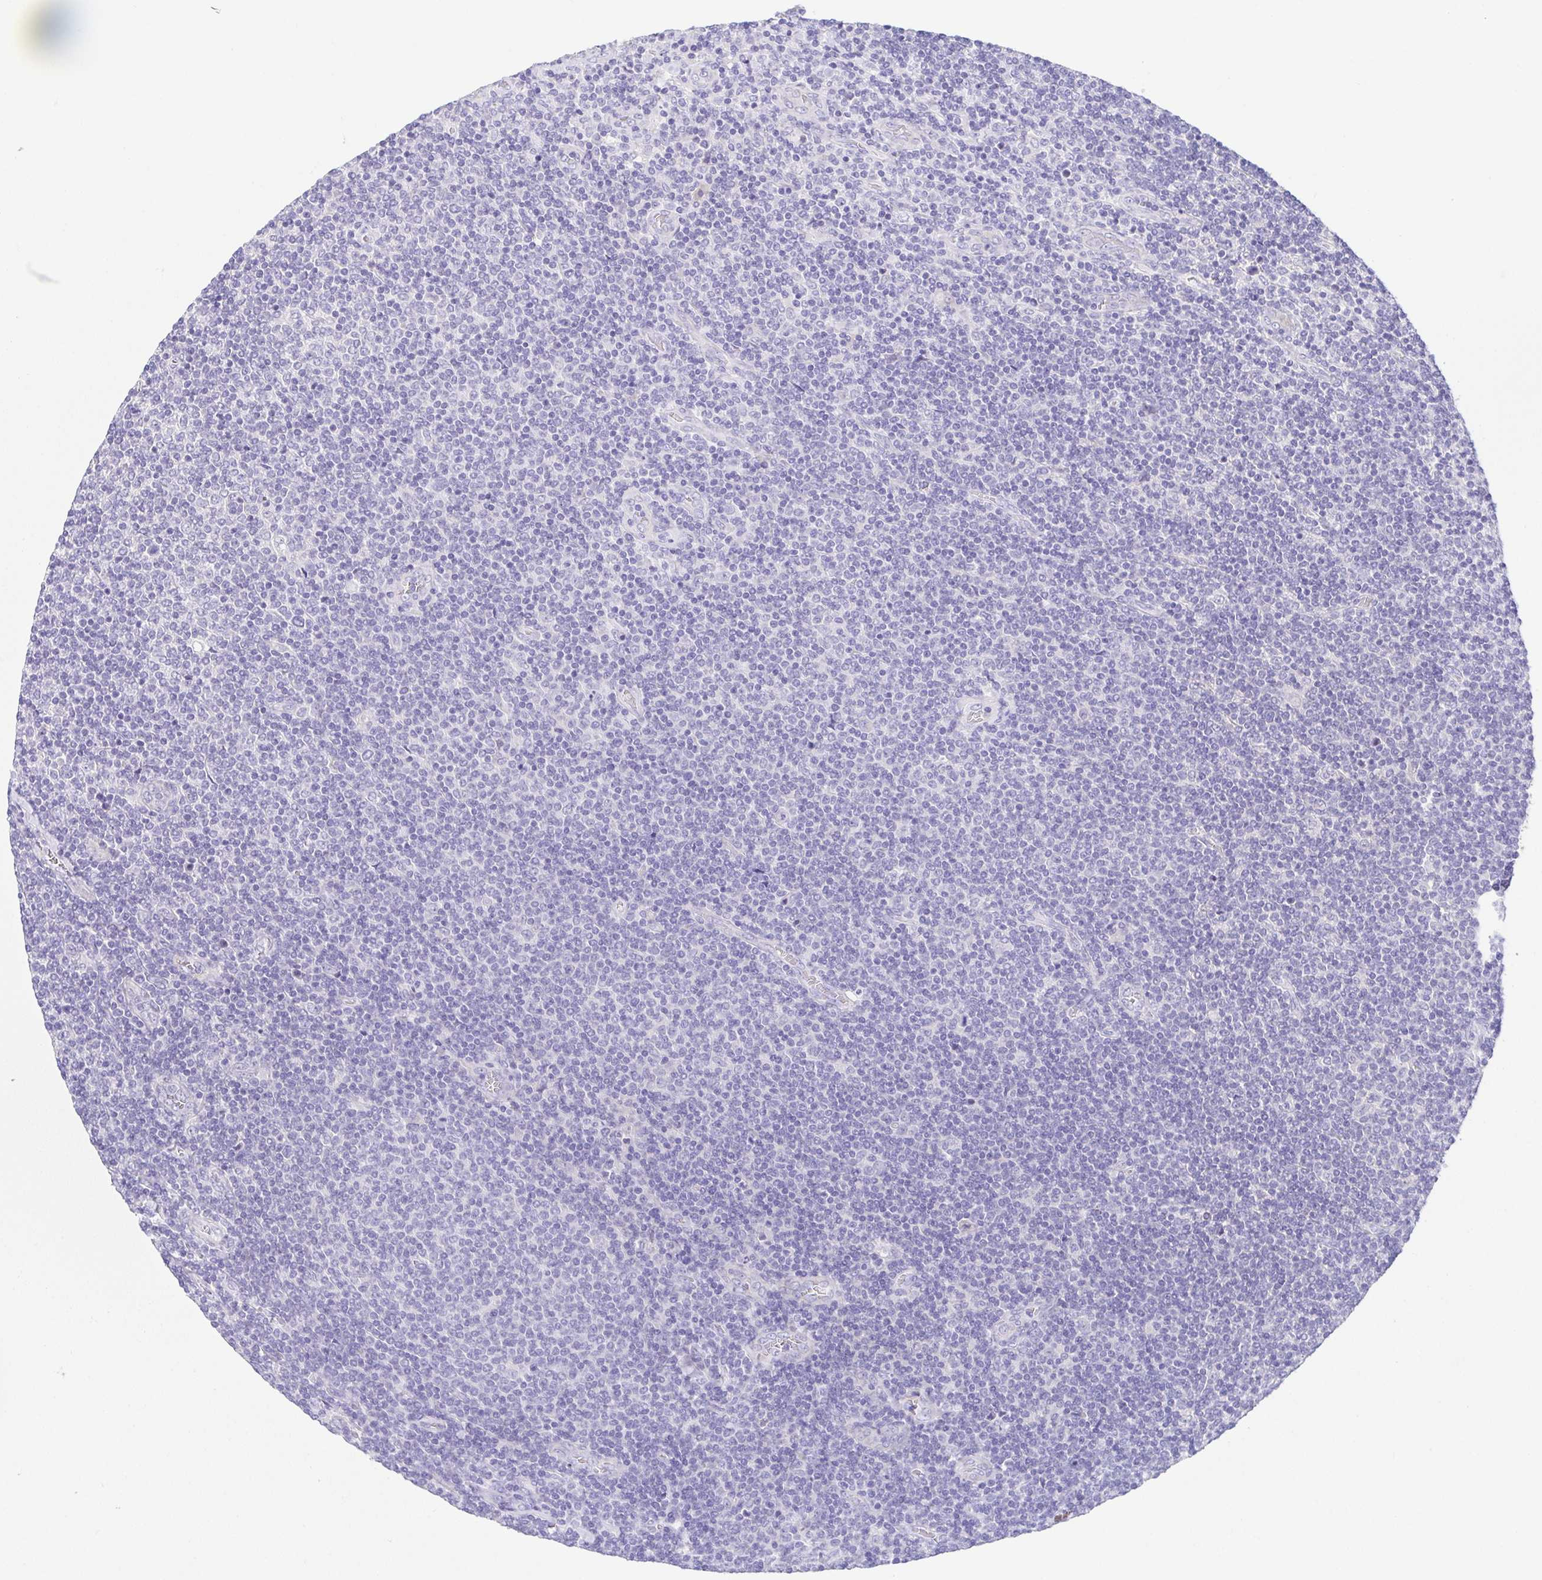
{"staining": {"intensity": "negative", "quantity": "none", "location": "none"}, "tissue": "lymphoma", "cell_type": "Tumor cells", "image_type": "cancer", "snomed": [{"axis": "morphology", "description": "Malignant lymphoma, non-Hodgkin's type, Low grade"}, {"axis": "topography", "description": "Lymph node"}], "caption": "Micrograph shows no protein staining in tumor cells of lymphoma tissue.", "gene": "HAPLN2", "patient": {"sex": "male", "age": 52}}